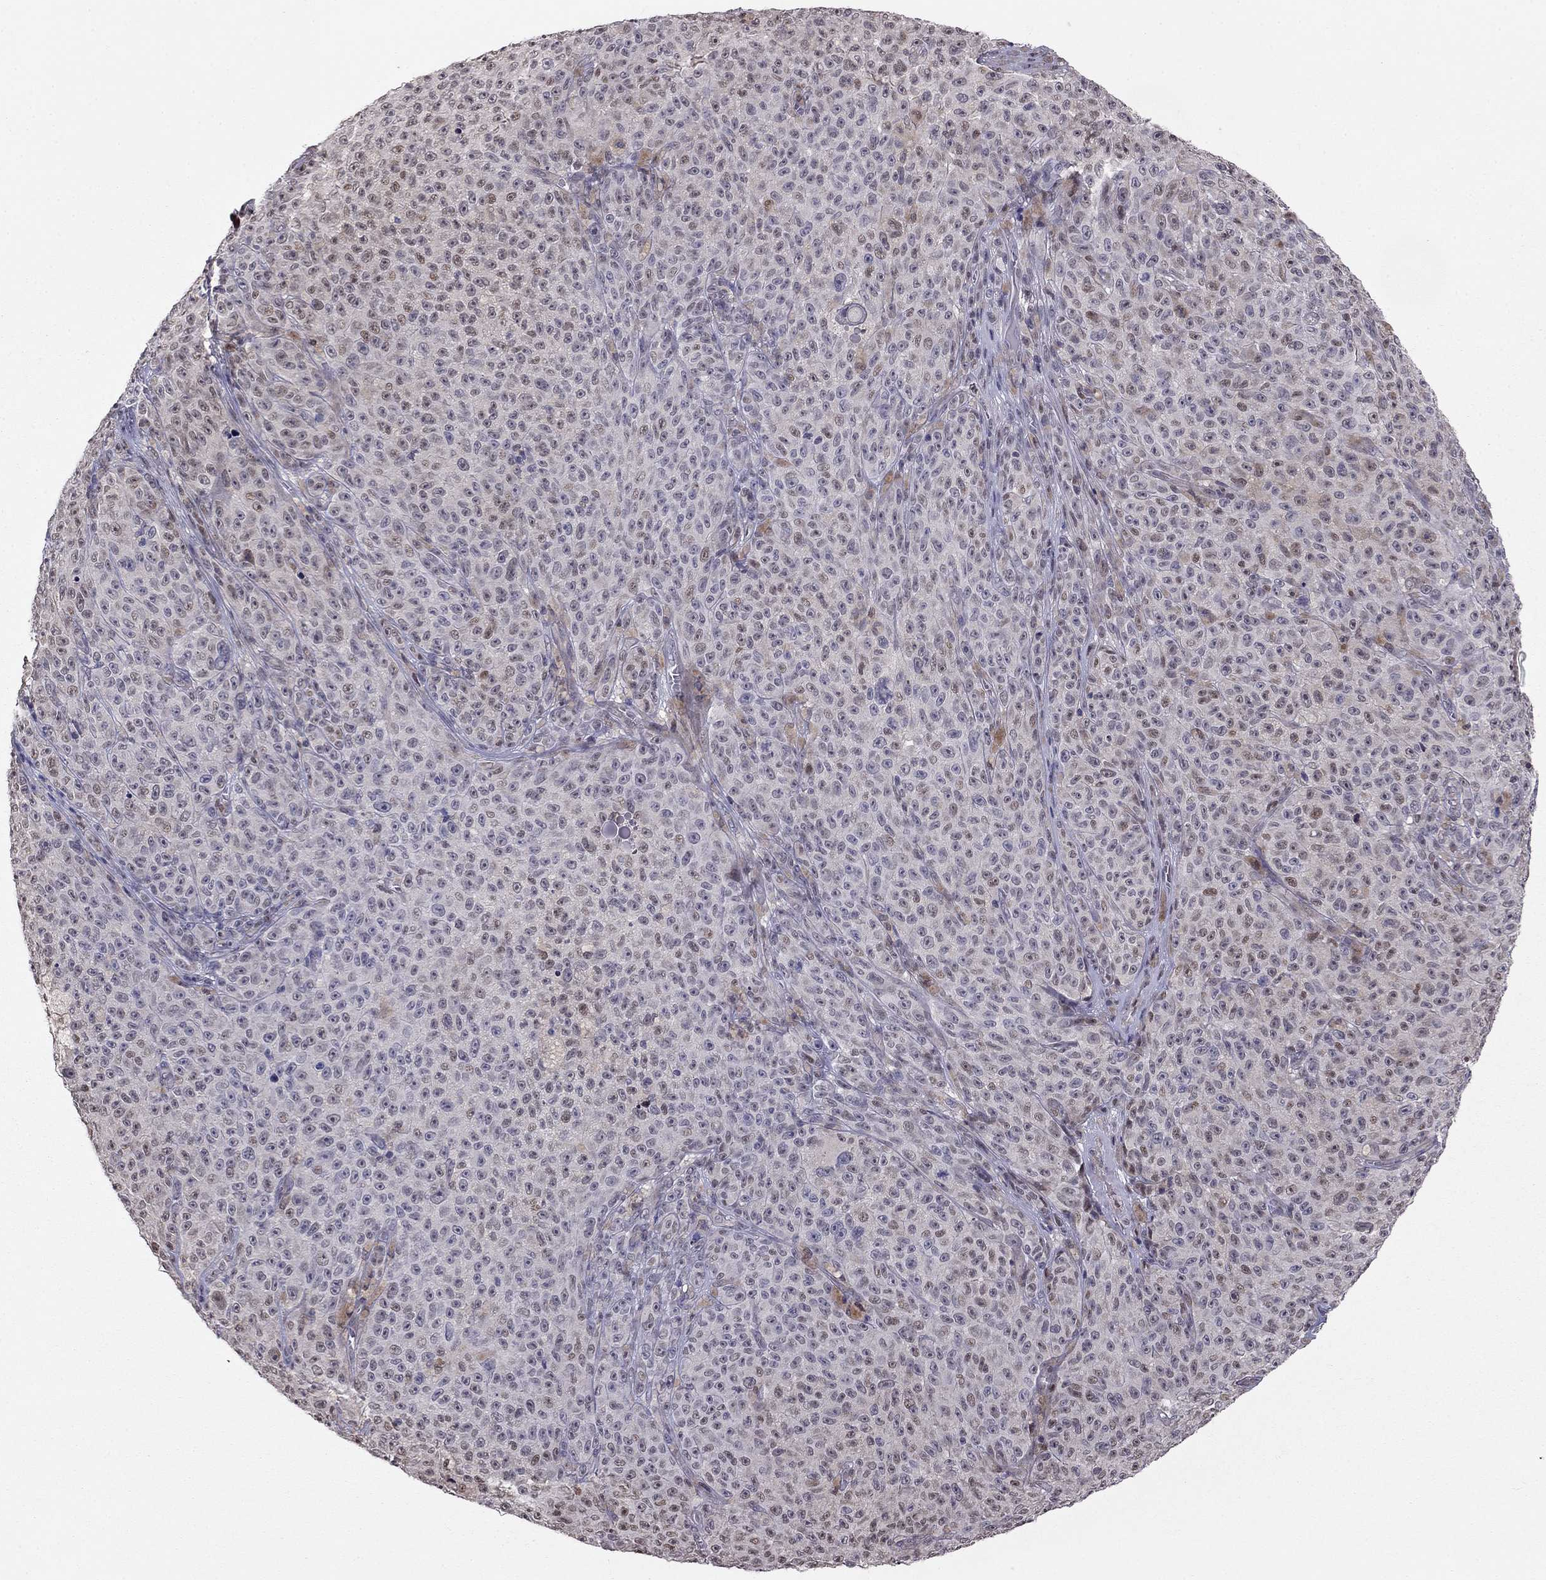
{"staining": {"intensity": "negative", "quantity": "none", "location": "none"}, "tissue": "melanoma", "cell_type": "Tumor cells", "image_type": "cancer", "snomed": [{"axis": "morphology", "description": "Malignant melanoma, NOS"}, {"axis": "topography", "description": "Skin"}], "caption": "Tumor cells show no significant protein expression in malignant melanoma. The staining is performed using DAB (3,3'-diaminobenzidine) brown chromogen with nuclei counter-stained in using hematoxylin.", "gene": "LRRC39", "patient": {"sex": "female", "age": 82}}